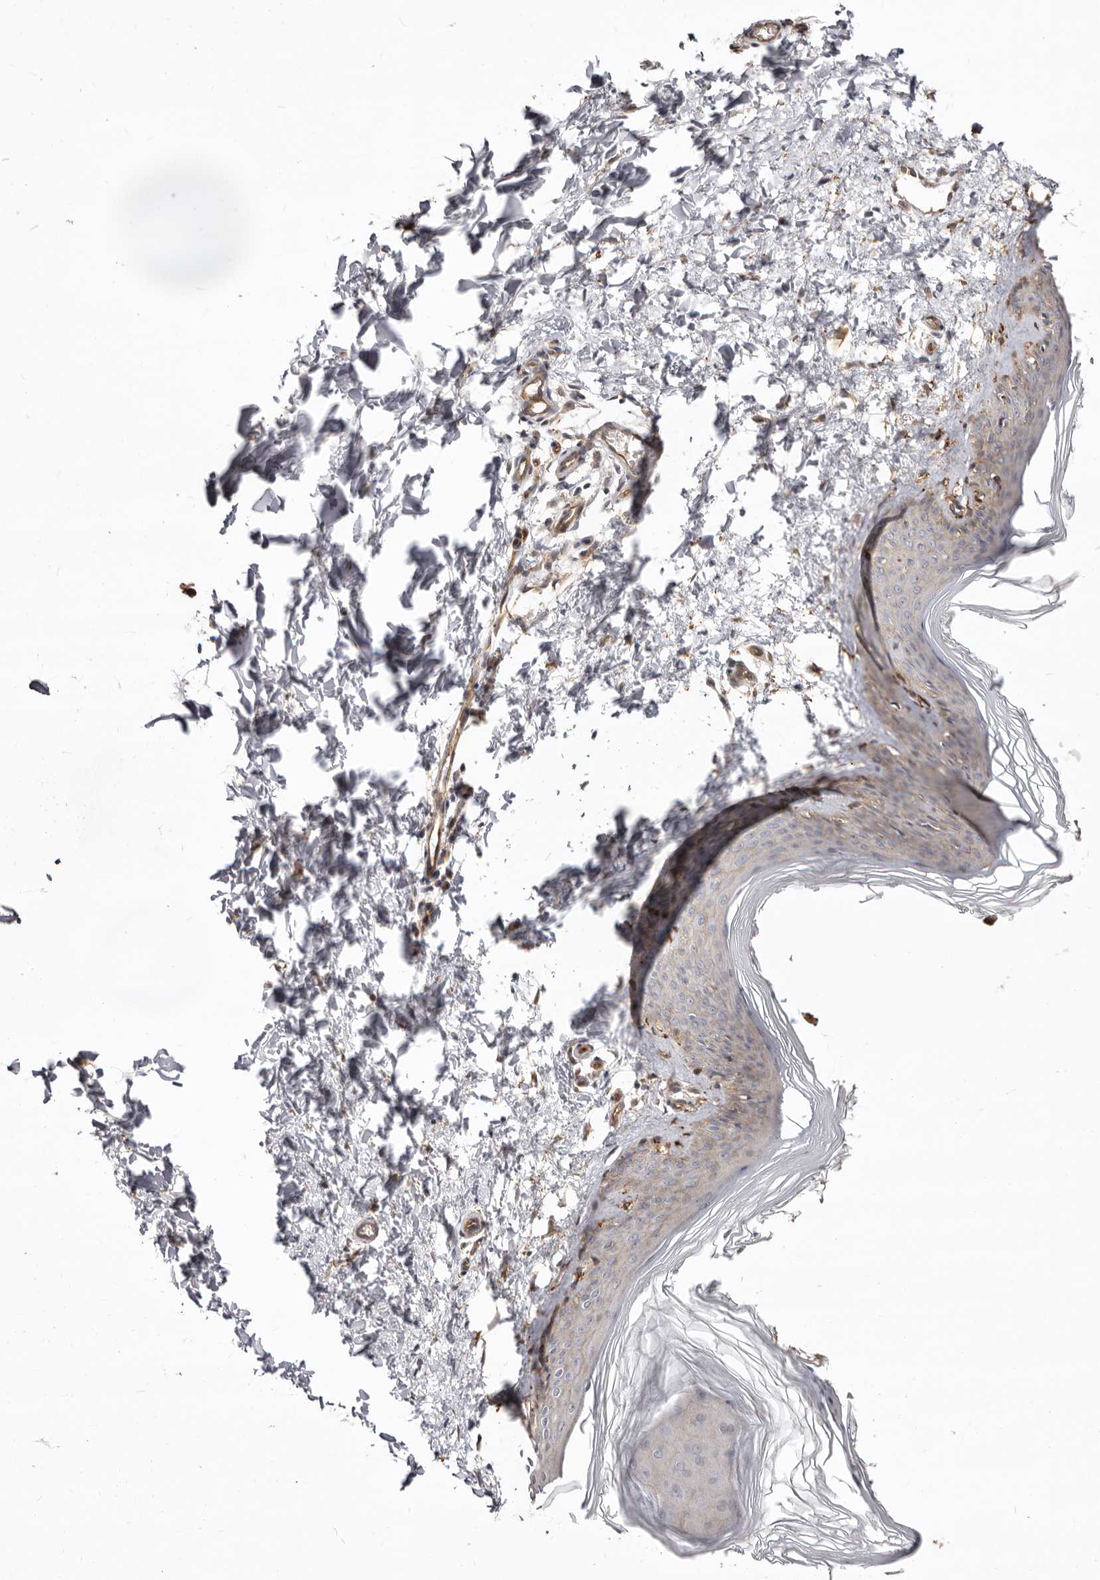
{"staining": {"intensity": "moderate", "quantity": ">75%", "location": "cytoplasmic/membranous"}, "tissue": "skin", "cell_type": "Fibroblasts", "image_type": "normal", "snomed": [{"axis": "morphology", "description": "Normal tissue, NOS"}, {"axis": "topography", "description": "Skin"}], "caption": "Approximately >75% of fibroblasts in unremarkable human skin demonstrate moderate cytoplasmic/membranous protein positivity as visualized by brown immunohistochemical staining.", "gene": "GPATCH4", "patient": {"sex": "female", "age": 27}}